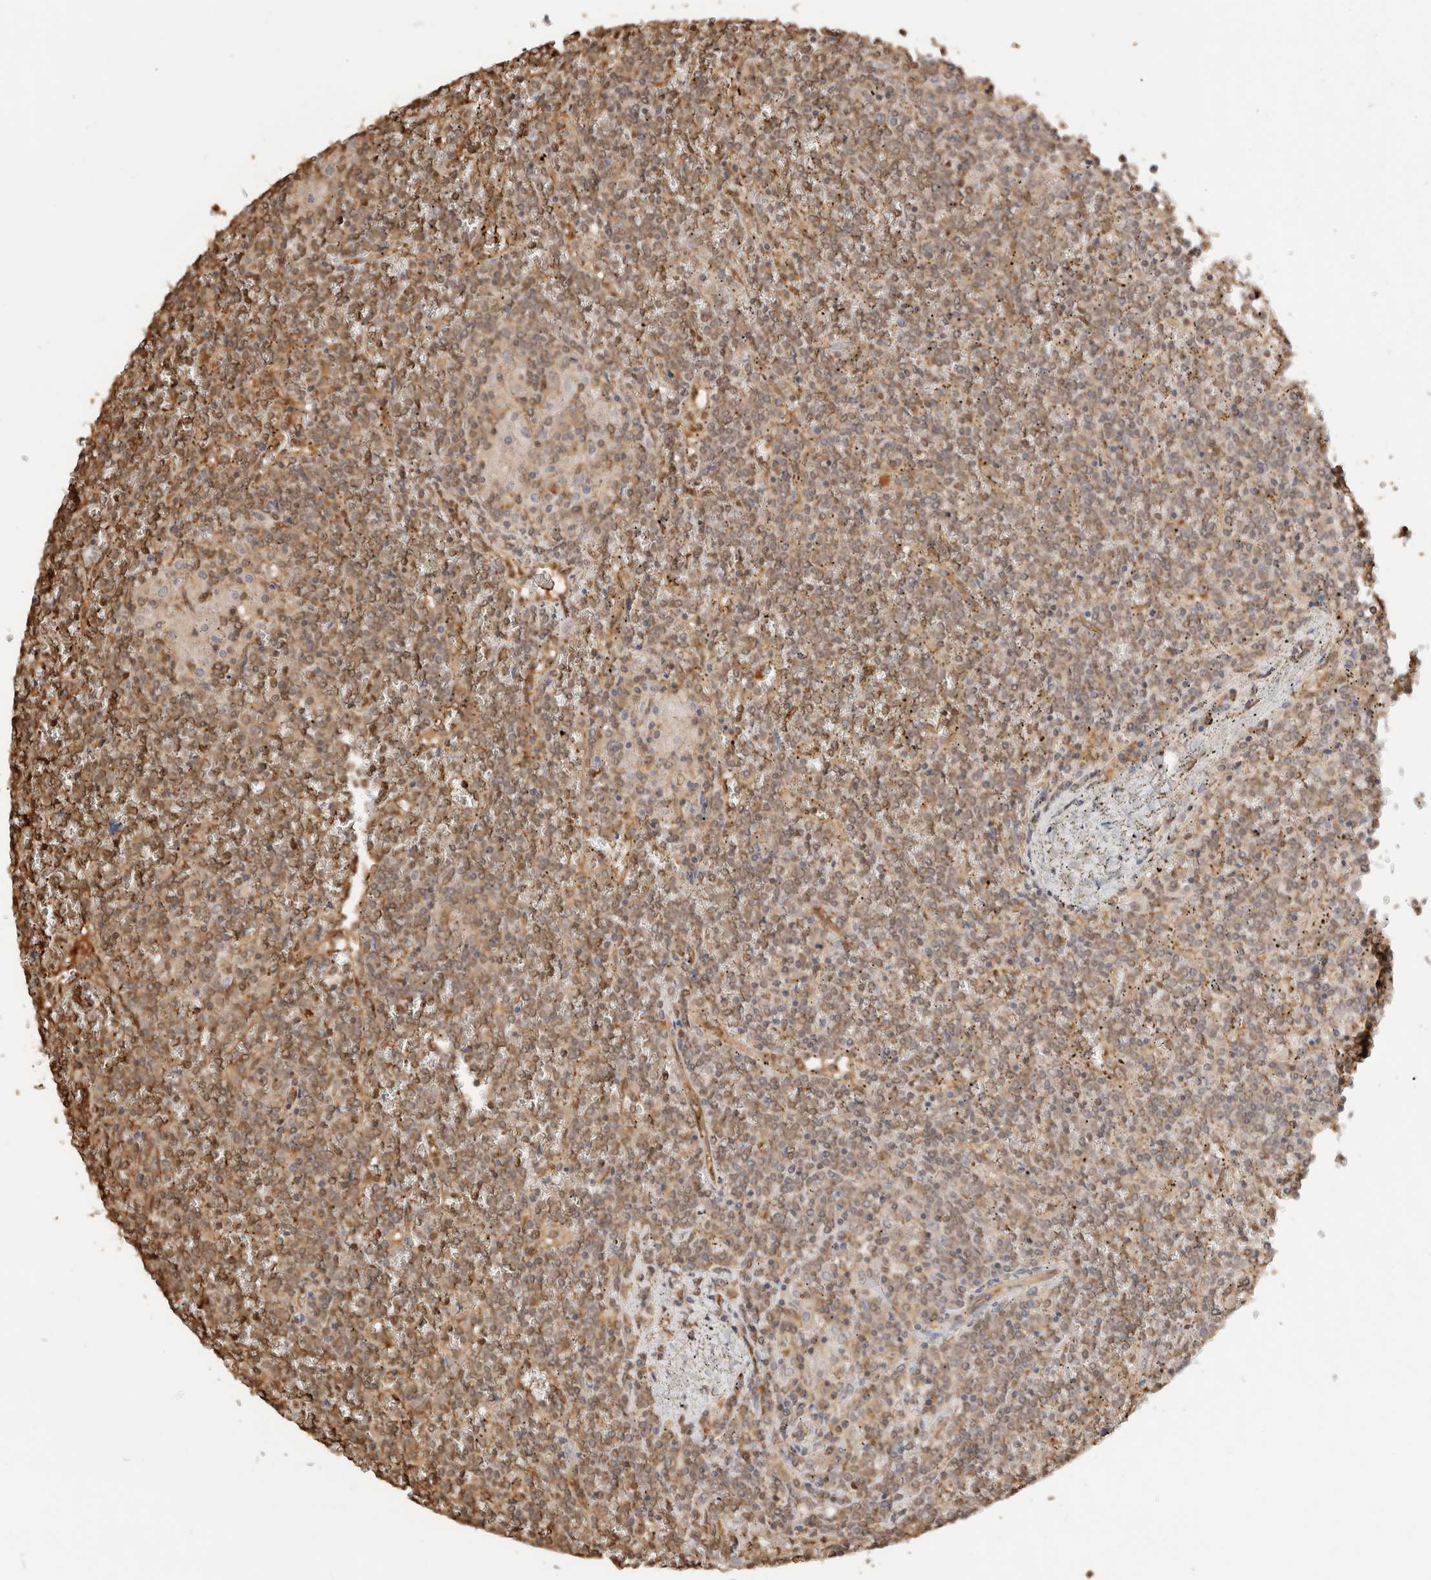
{"staining": {"intensity": "weak", "quantity": ">75%", "location": "nuclear"}, "tissue": "lymphoma", "cell_type": "Tumor cells", "image_type": "cancer", "snomed": [{"axis": "morphology", "description": "Malignant lymphoma, non-Hodgkin's type, Low grade"}, {"axis": "topography", "description": "Spleen"}], "caption": "About >75% of tumor cells in lymphoma show weak nuclear protein staining as visualized by brown immunohistochemical staining.", "gene": "YWHAH", "patient": {"sex": "female", "age": 19}}